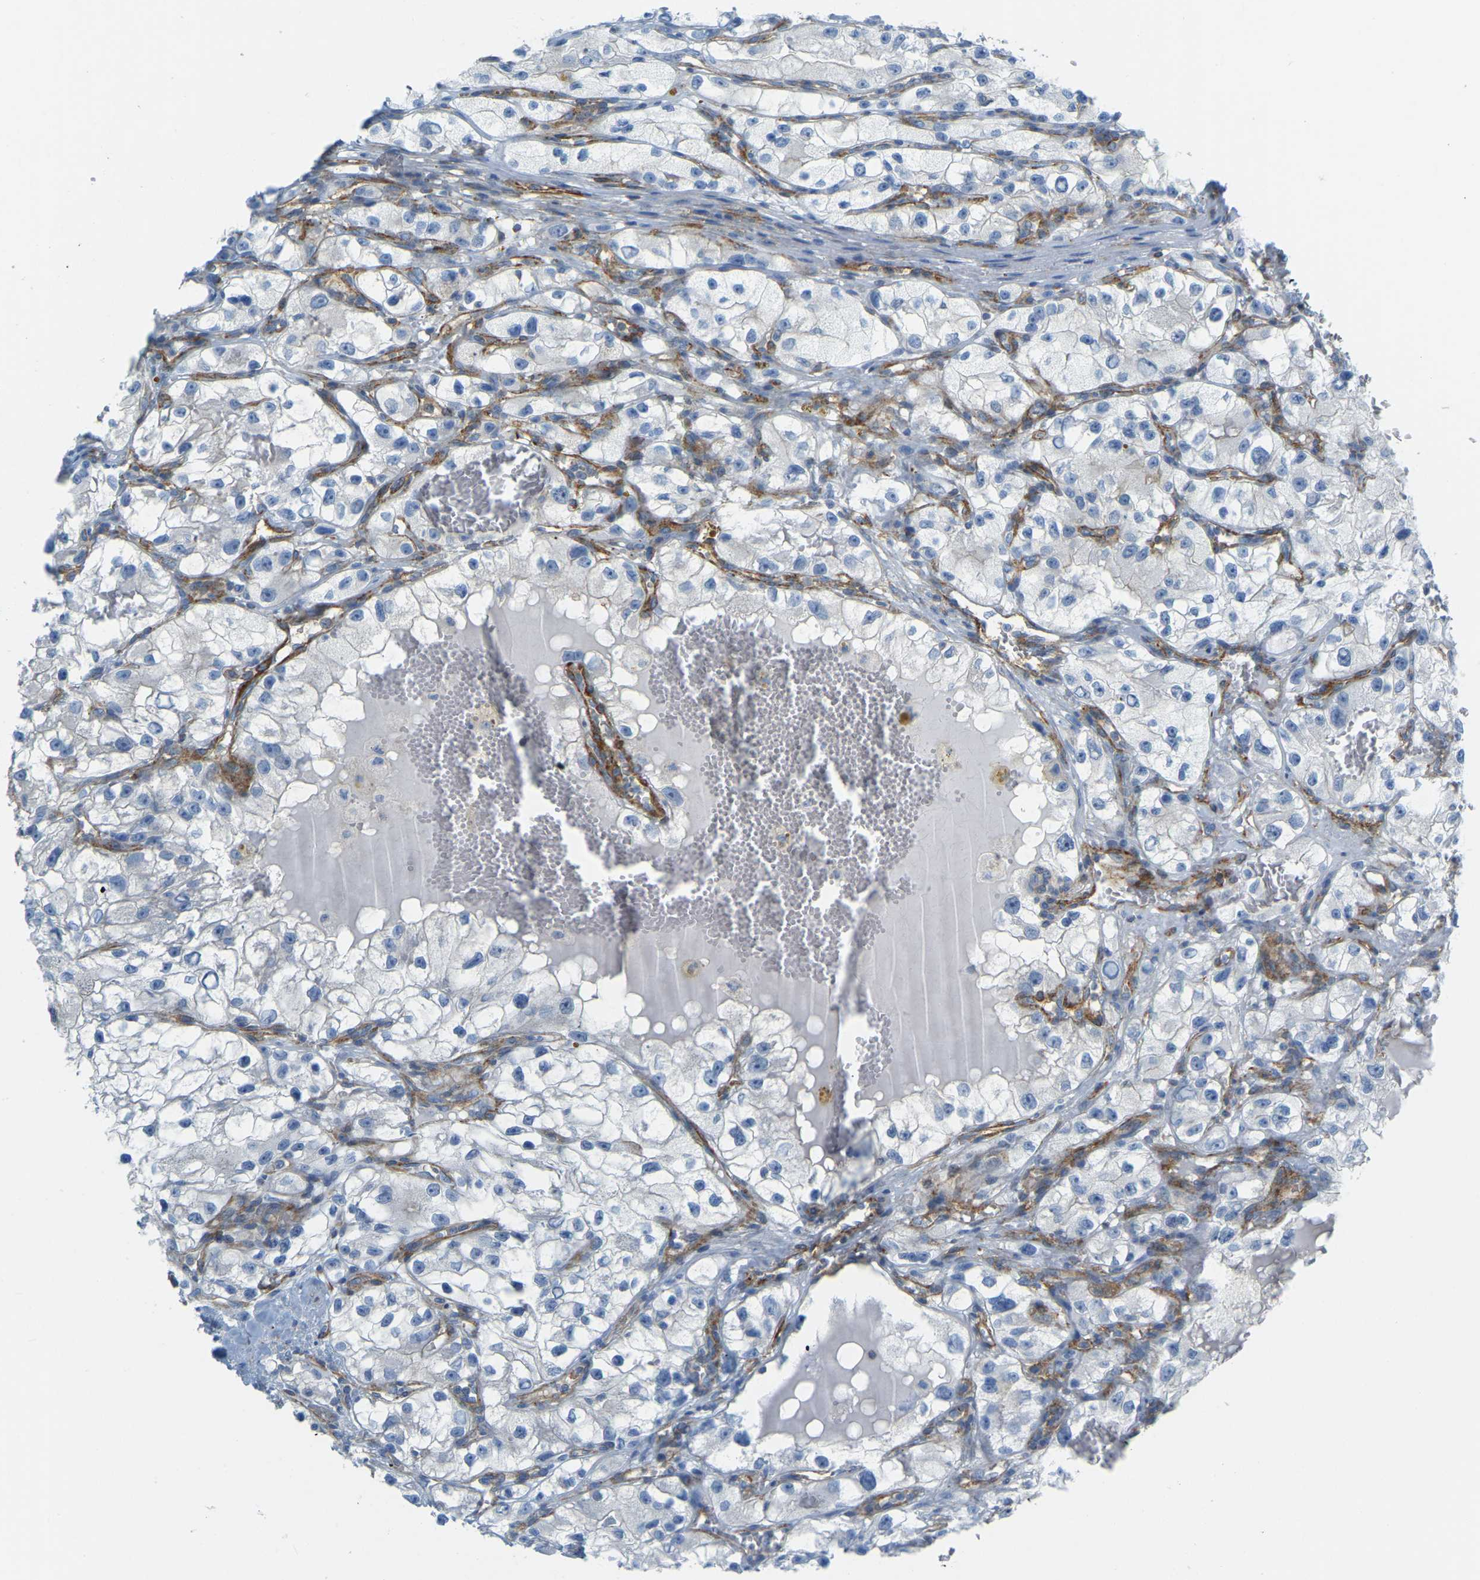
{"staining": {"intensity": "negative", "quantity": "none", "location": "none"}, "tissue": "renal cancer", "cell_type": "Tumor cells", "image_type": "cancer", "snomed": [{"axis": "morphology", "description": "Adenocarcinoma, NOS"}, {"axis": "topography", "description": "Kidney"}], "caption": "The IHC histopathology image has no significant expression in tumor cells of adenocarcinoma (renal) tissue.", "gene": "MYL3", "patient": {"sex": "female", "age": 57}}